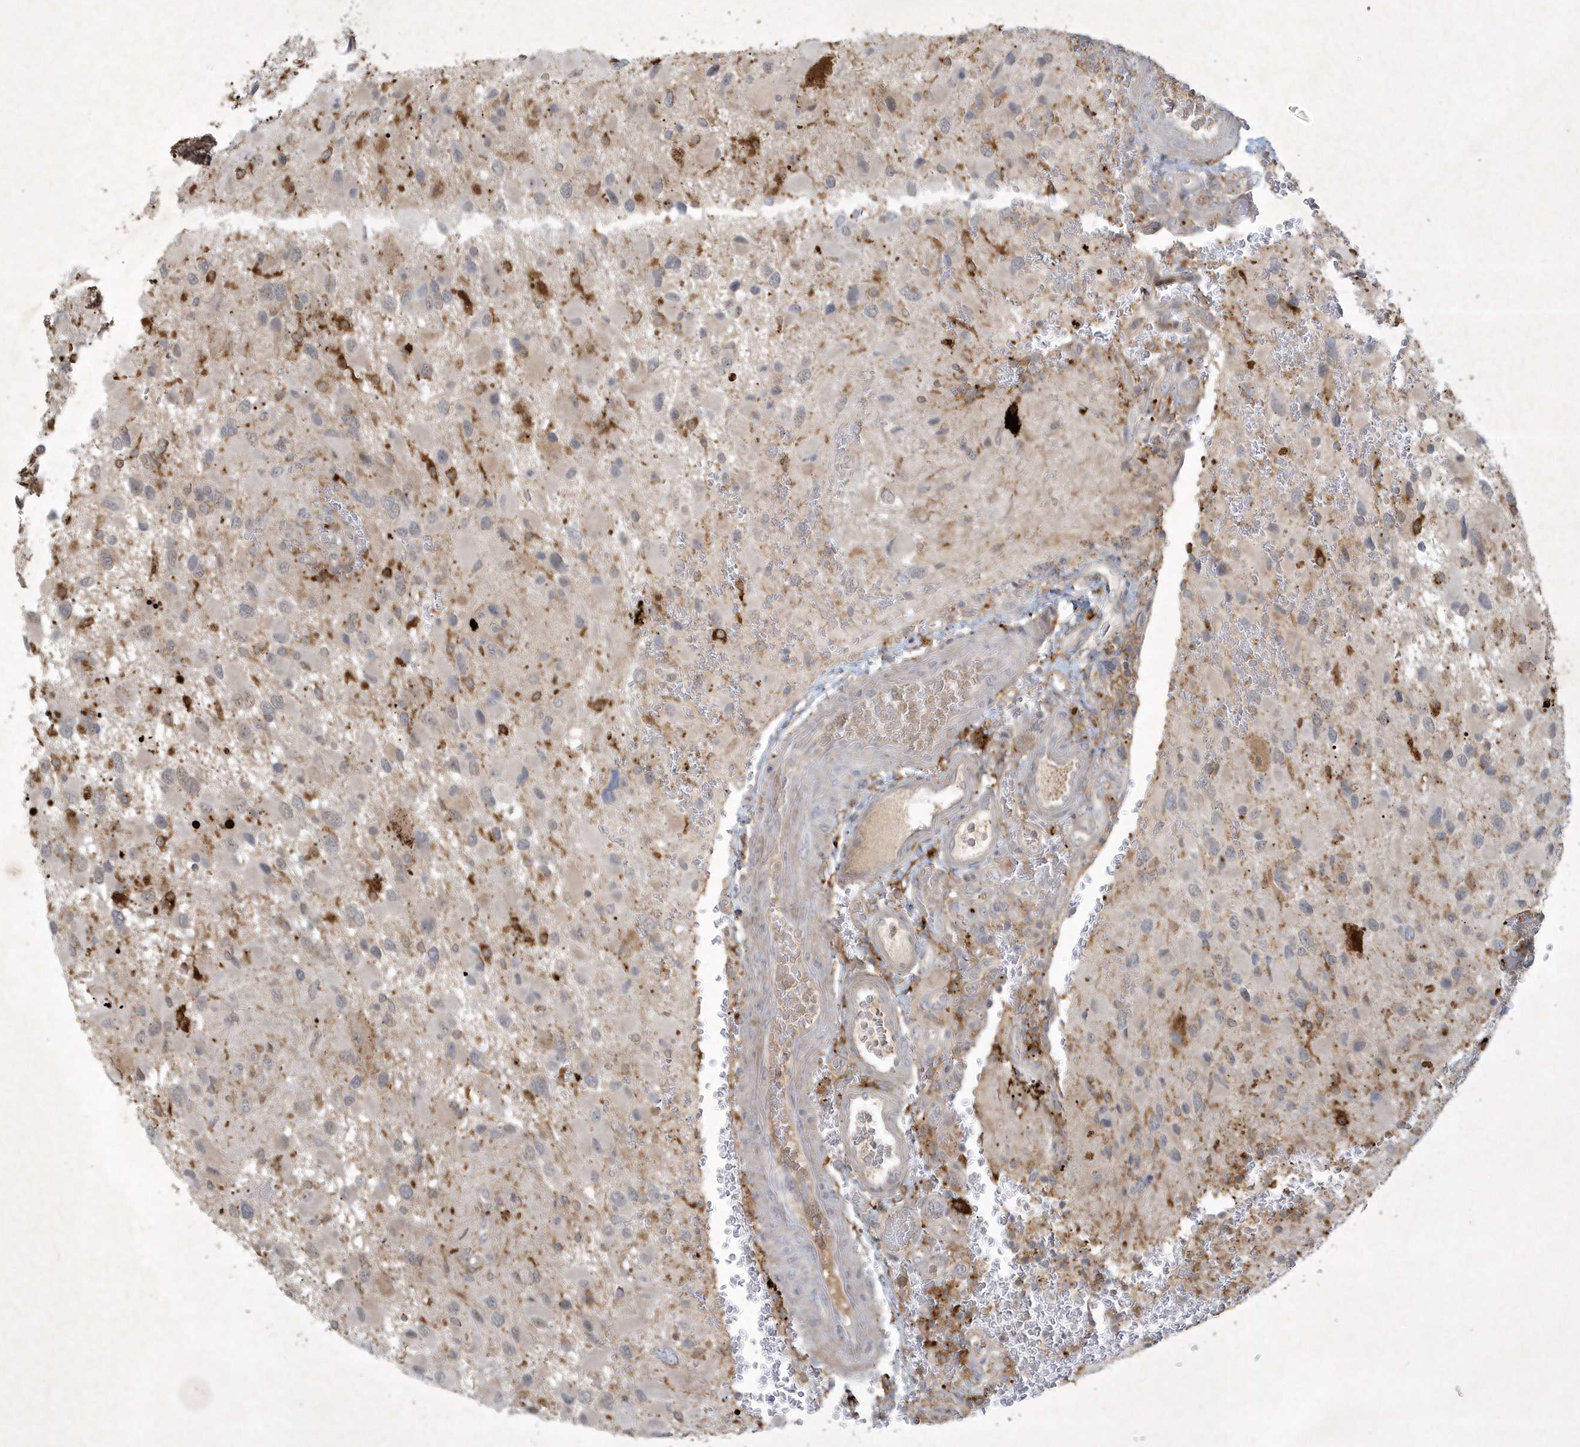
{"staining": {"intensity": "weak", "quantity": "<25%", "location": "cytoplasmic/membranous,nuclear"}, "tissue": "glioma", "cell_type": "Tumor cells", "image_type": "cancer", "snomed": [{"axis": "morphology", "description": "Glioma, malignant, High grade"}, {"axis": "topography", "description": "Brain"}], "caption": "A histopathology image of high-grade glioma (malignant) stained for a protein exhibits no brown staining in tumor cells. (DAB immunohistochemistry with hematoxylin counter stain).", "gene": "THG1L", "patient": {"sex": "male", "age": 53}}